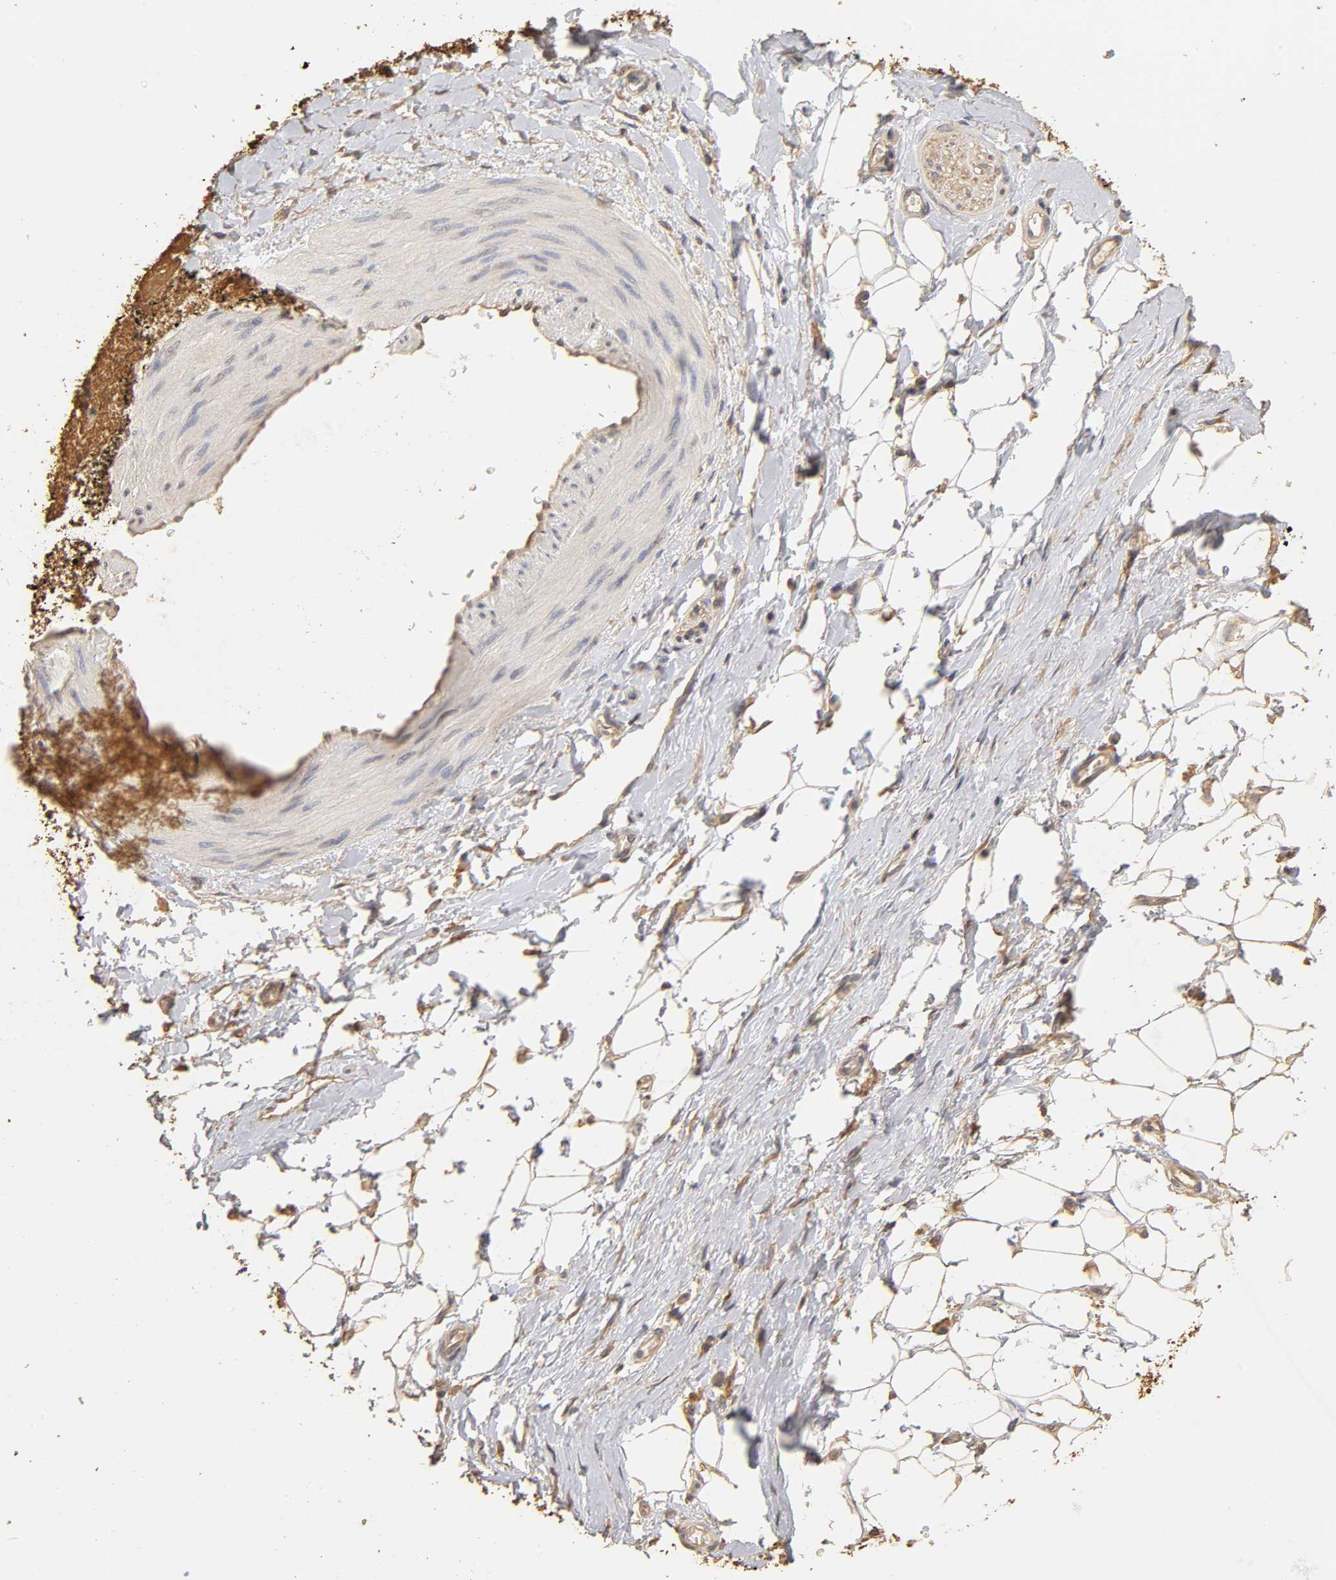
{"staining": {"intensity": "weak", "quantity": ">75%", "location": "cytoplasmic/membranous"}, "tissue": "adipose tissue", "cell_type": "Adipocytes", "image_type": "normal", "snomed": [{"axis": "morphology", "description": "Normal tissue, NOS"}, {"axis": "morphology", "description": "Urothelial carcinoma, High grade"}, {"axis": "topography", "description": "Vascular tissue"}, {"axis": "topography", "description": "Urinary bladder"}], "caption": "Adipose tissue stained for a protein reveals weak cytoplasmic/membranous positivity in adipocytes. Immunohistochemistry stains the protein in brown and the nuclei are stained blue.", "gene": "VSIG4", "patient": {"sex": "female", "age": 56}}